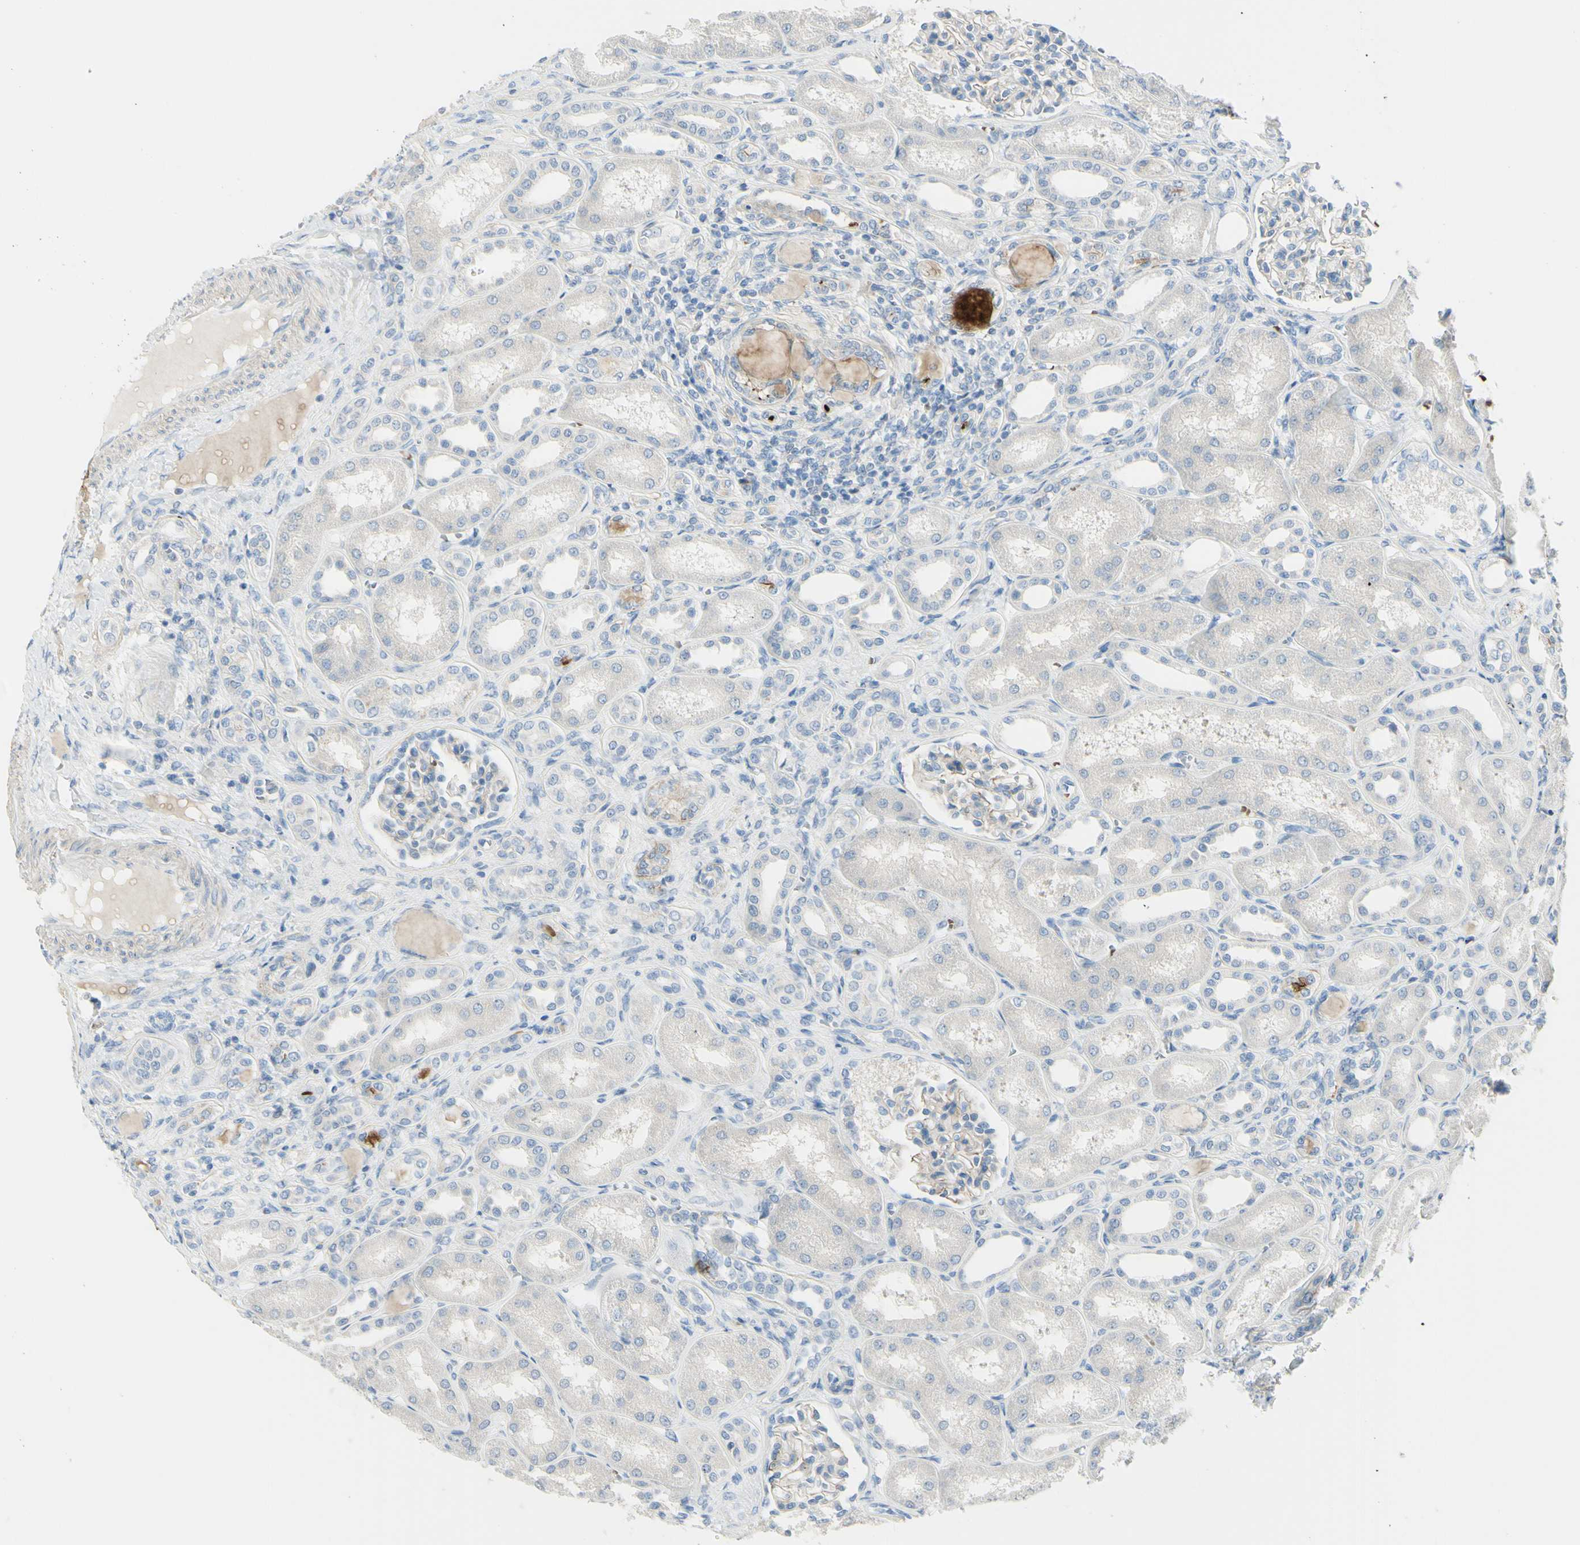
{"staining": {"intensity": "negative", "quantity": "none", "location": "none"}, "tissue": "kidney", "cell_type": "Cells in glomeruli", "image_type": "normal", "snomed": [{"axis": "morphology", "description": "Normal tissue, NOS"}, {"axis": "topography", "description": "Kidney"}], "caption": "This histopathology image is of benign kidney stained with immunohistochemistry to label a protein in brown with the nuclei are counter-stained blue. There is no positivity in cells in glomeruli.", "gene": "NCBP2L", "patient": {"sex": "male", "age": 7}}